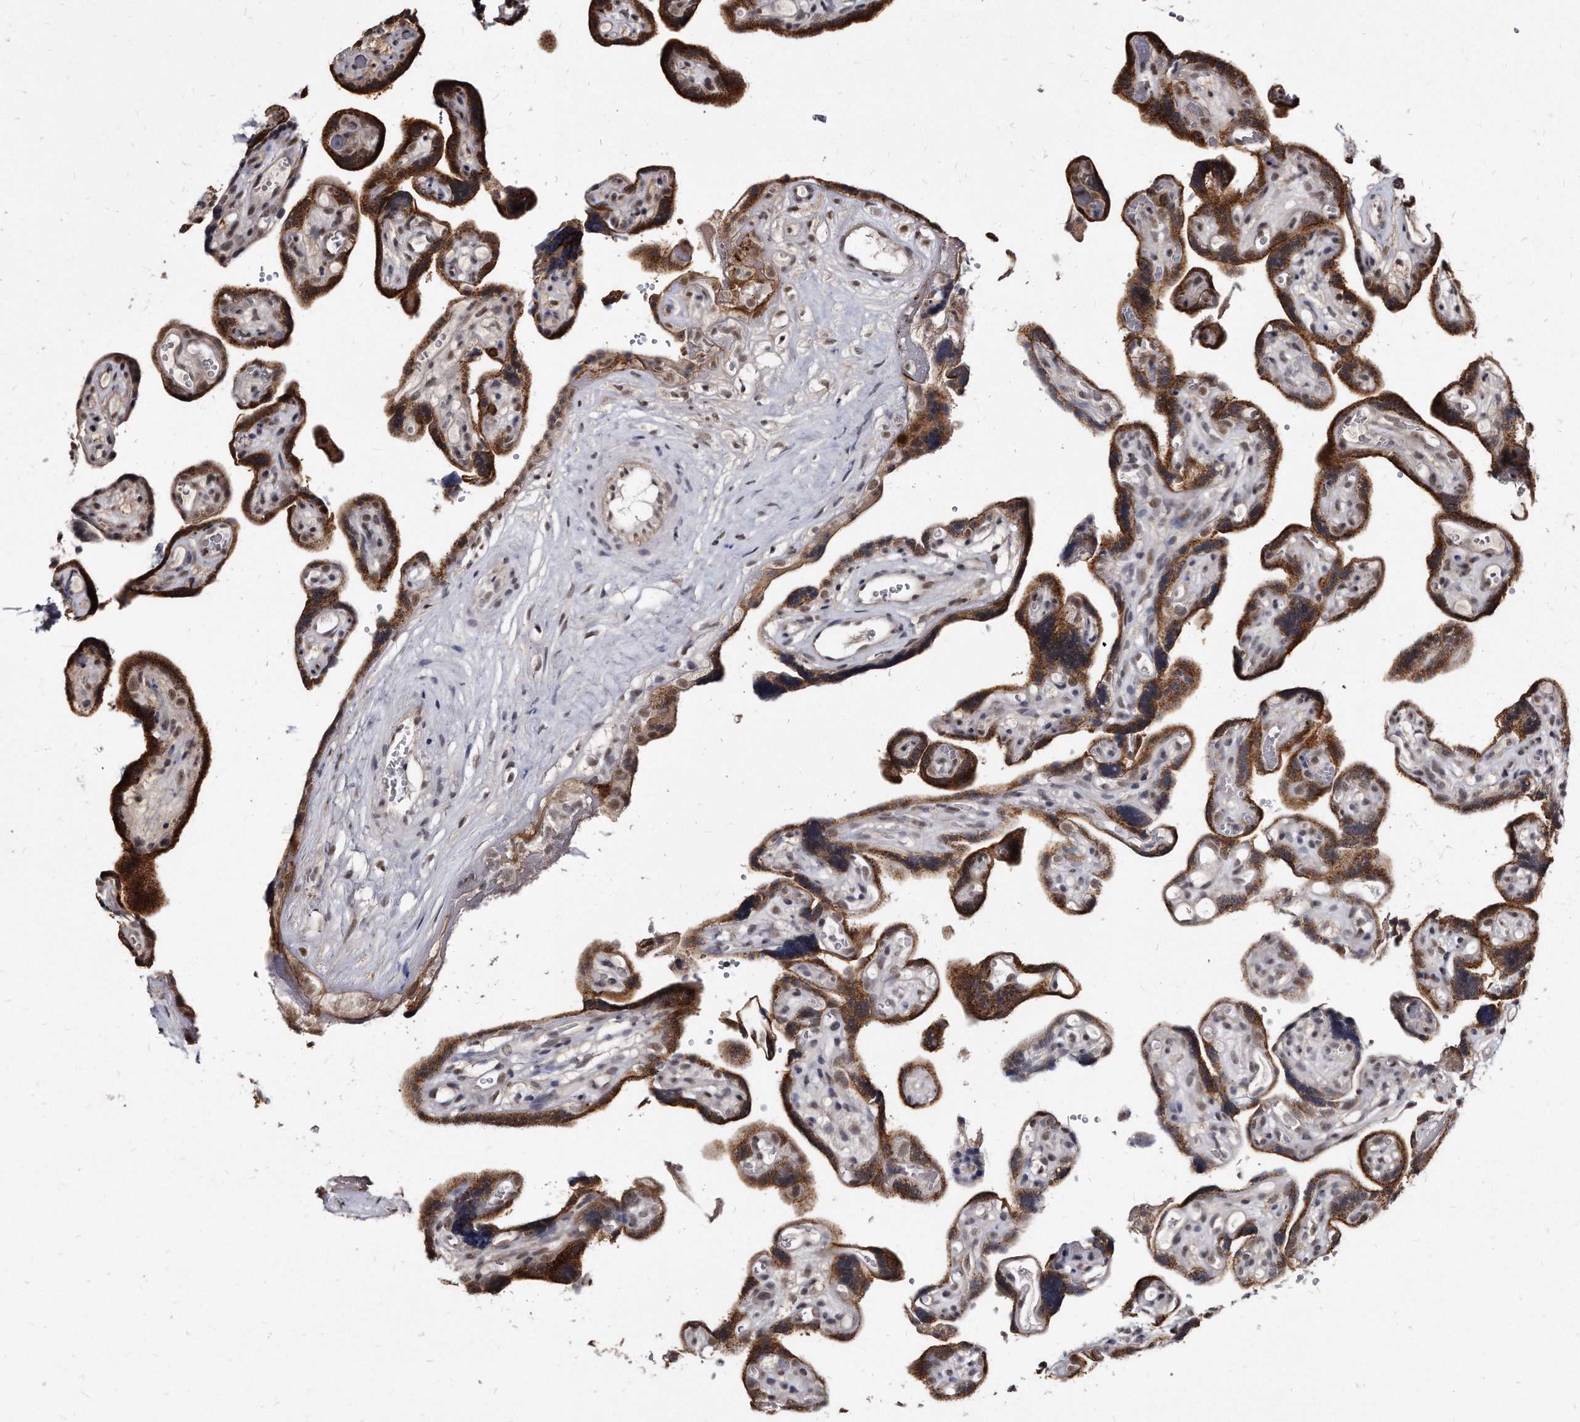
{"staining": {"intensity": "moderate", "quantity": ">75%", "location": "cytoplasmic/membranous,nuclear"}, "tissue": "placenta", "cell_type": "Decidual cells", "image_type": "normal", "snomed": [{"axis": "morphology", "description": "Normal tissue, NOS"}, {"axis": "topography", "description": "Placenta"}], "caption": "About >75% of decidual cells in unremarkable human placenta demonstrate moderate cytoplasmic/membranous,nuclear protein expression as visualized by brown immunohistochemical staining.", "gene": "KLHDC3", "patient": {"sex": "female", "age": 30}}